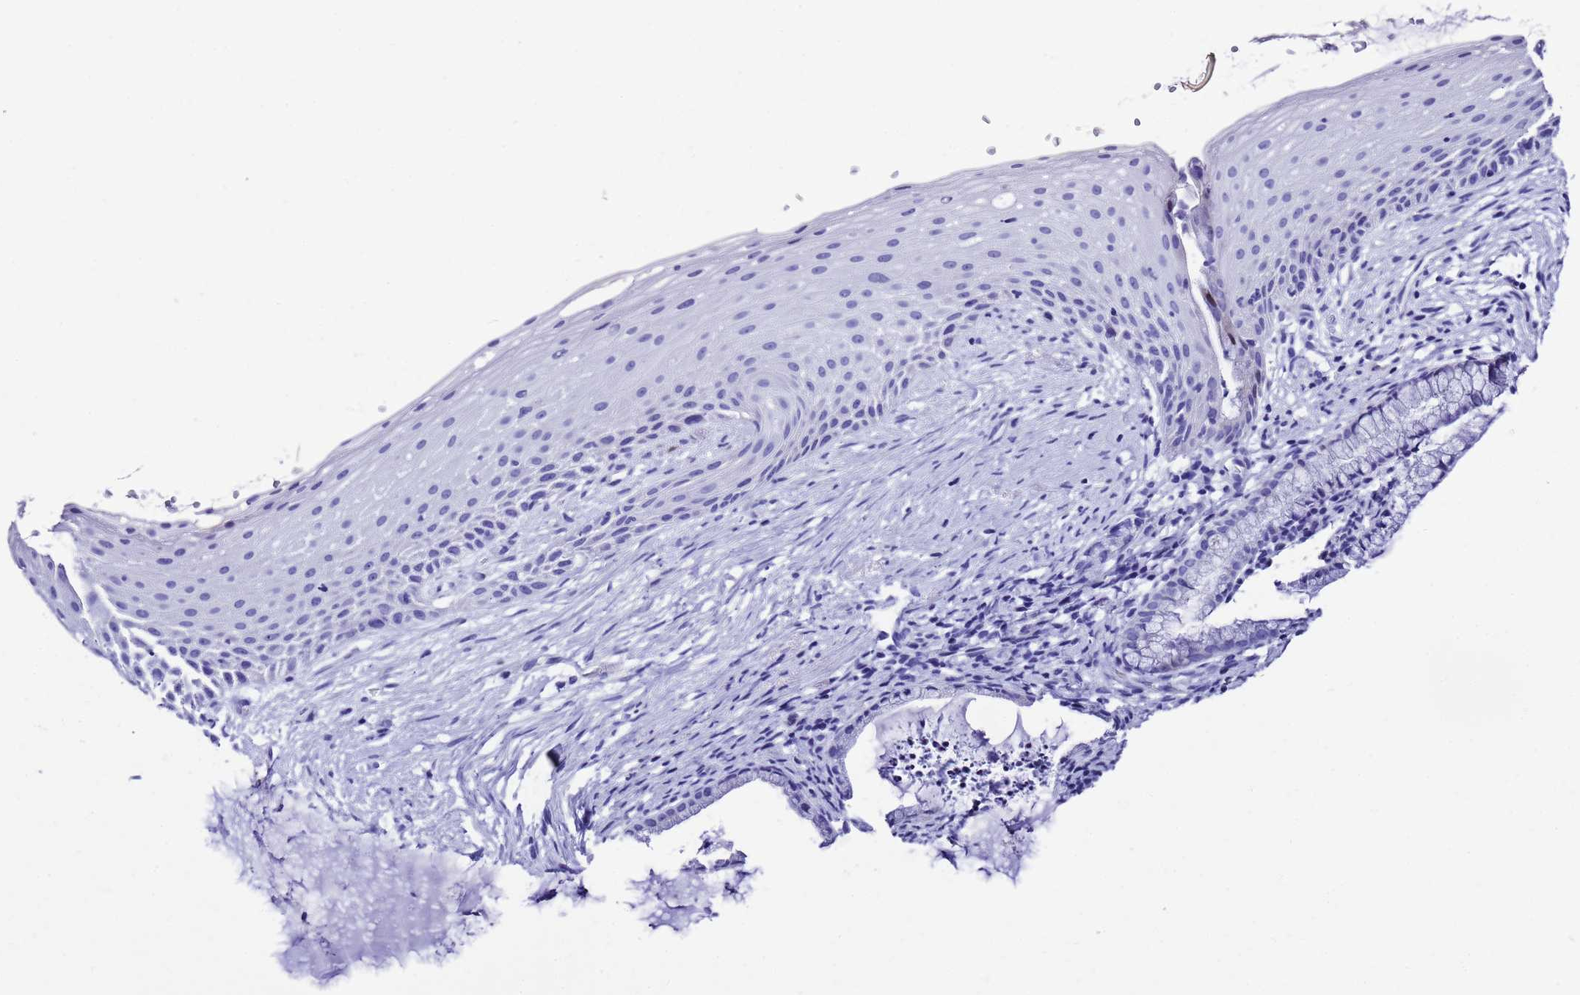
{"staining": {"intensity": "negative", "quantity": "none", "location": "none"}, "tissue": "cervix", "cell_type": "Glandular cells", "image_type": "normal", "snomed": [{"axis": "morphology", "description": "Normal tissue, NOS"}, {"axis": "topography", "description": "Cervix"}], "caption": "A photomicrograph of human cervix is negative for staining in glandular cells. (DAB immunohistochemistry (IHC) with hematoxylin counter stain).", "gene": "UGT2A1", "patient": {"sex": "female", "age": 36}}